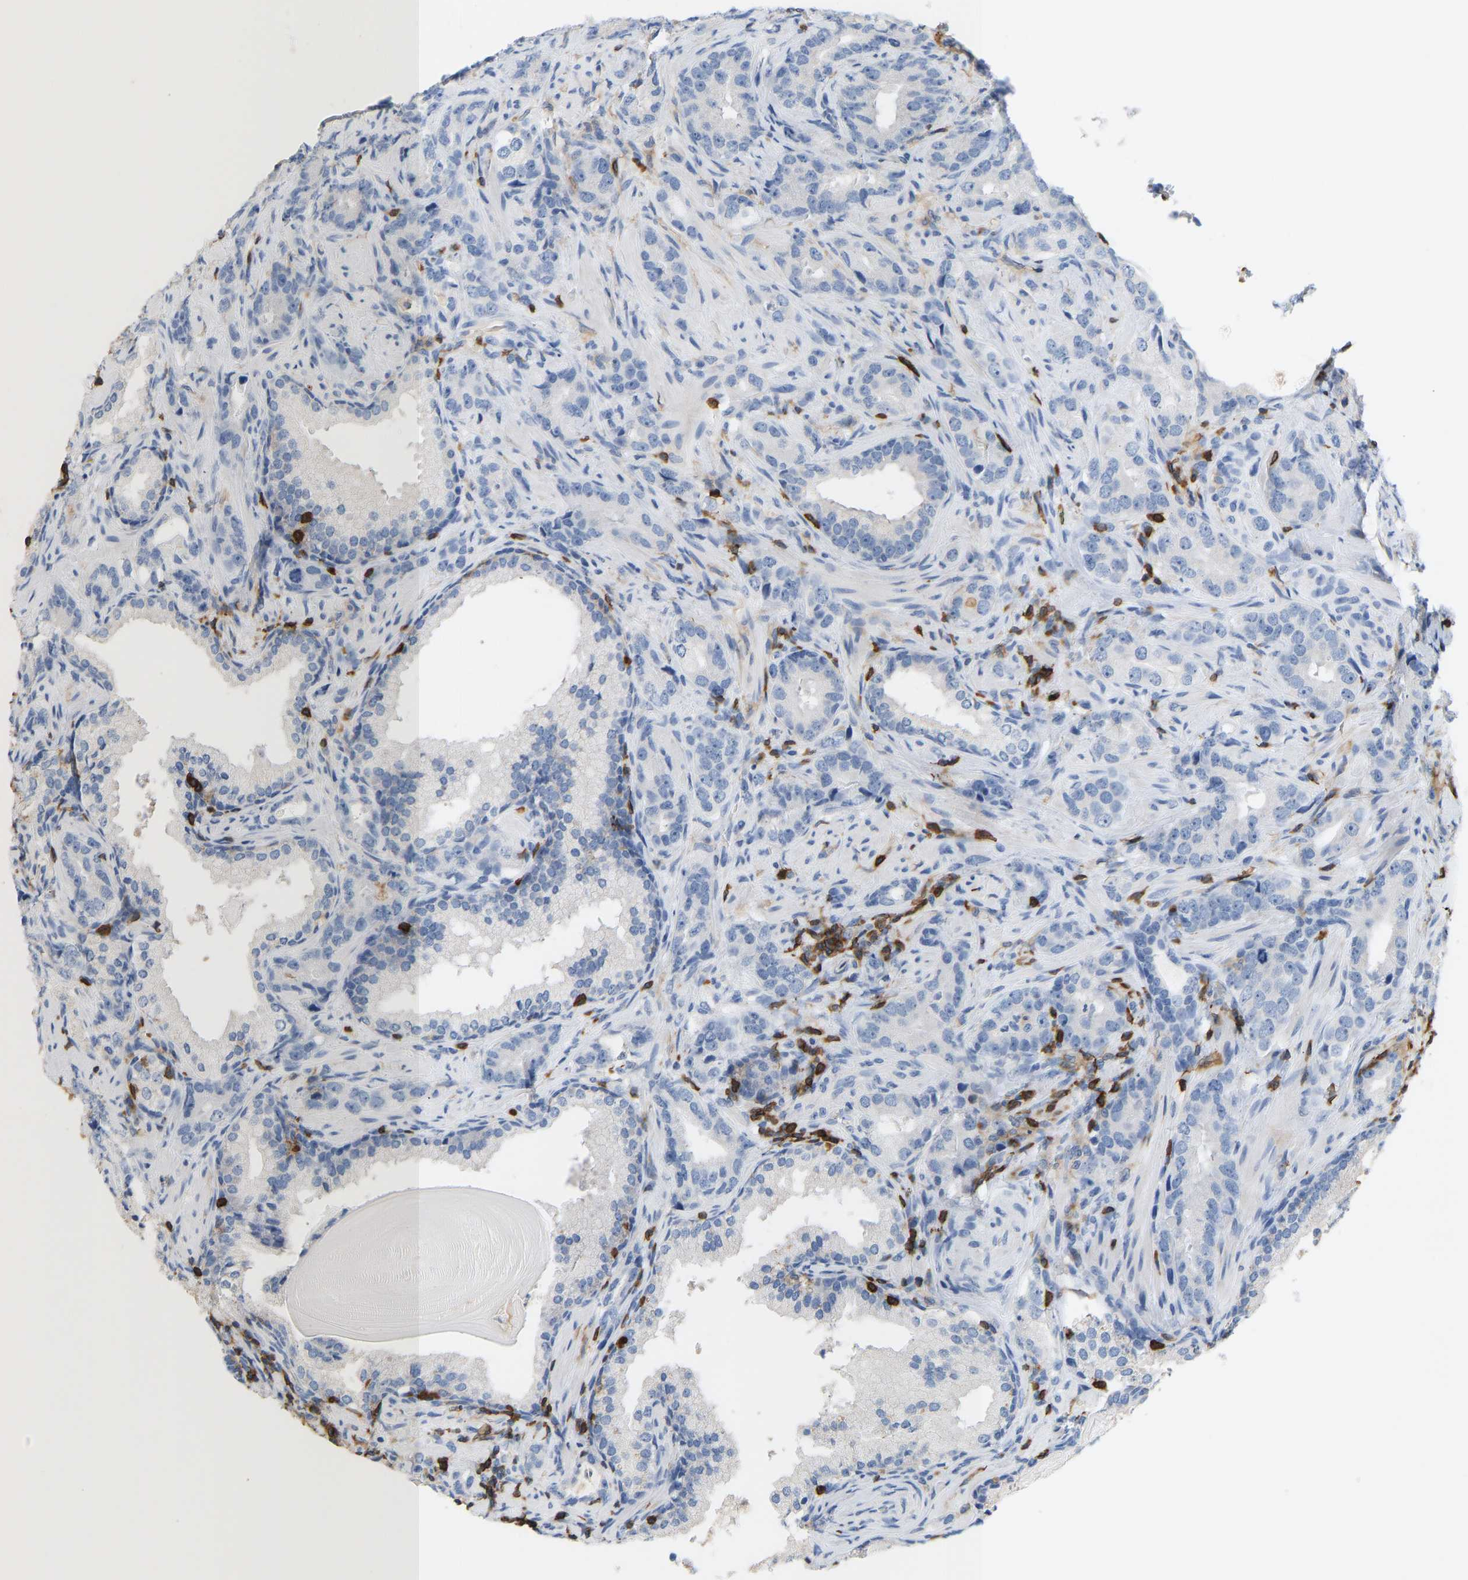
{"staining": {"intensity": "negative", "quantity": "none", "location": "none"}, "tissue": "prostate cancer", "cell_type": "Tumor cells", "image_type": "cancer", "snomed": [{"axis": "morphology", "description": "Adenocarcinoma, High grade"}, {"axis": "topography", "description": "Prostate"}], "caption": "Immunohistochemistry (IHC) image of neoplastic tissue: human prostate cancer stained with DAB (3,3'-diaminobenzidine) reveals no significant protein positivity in tumor cells. Nuclei are stained in blue.", "gene": "EVL", "patient": {"sex": "male", "age": 63}}